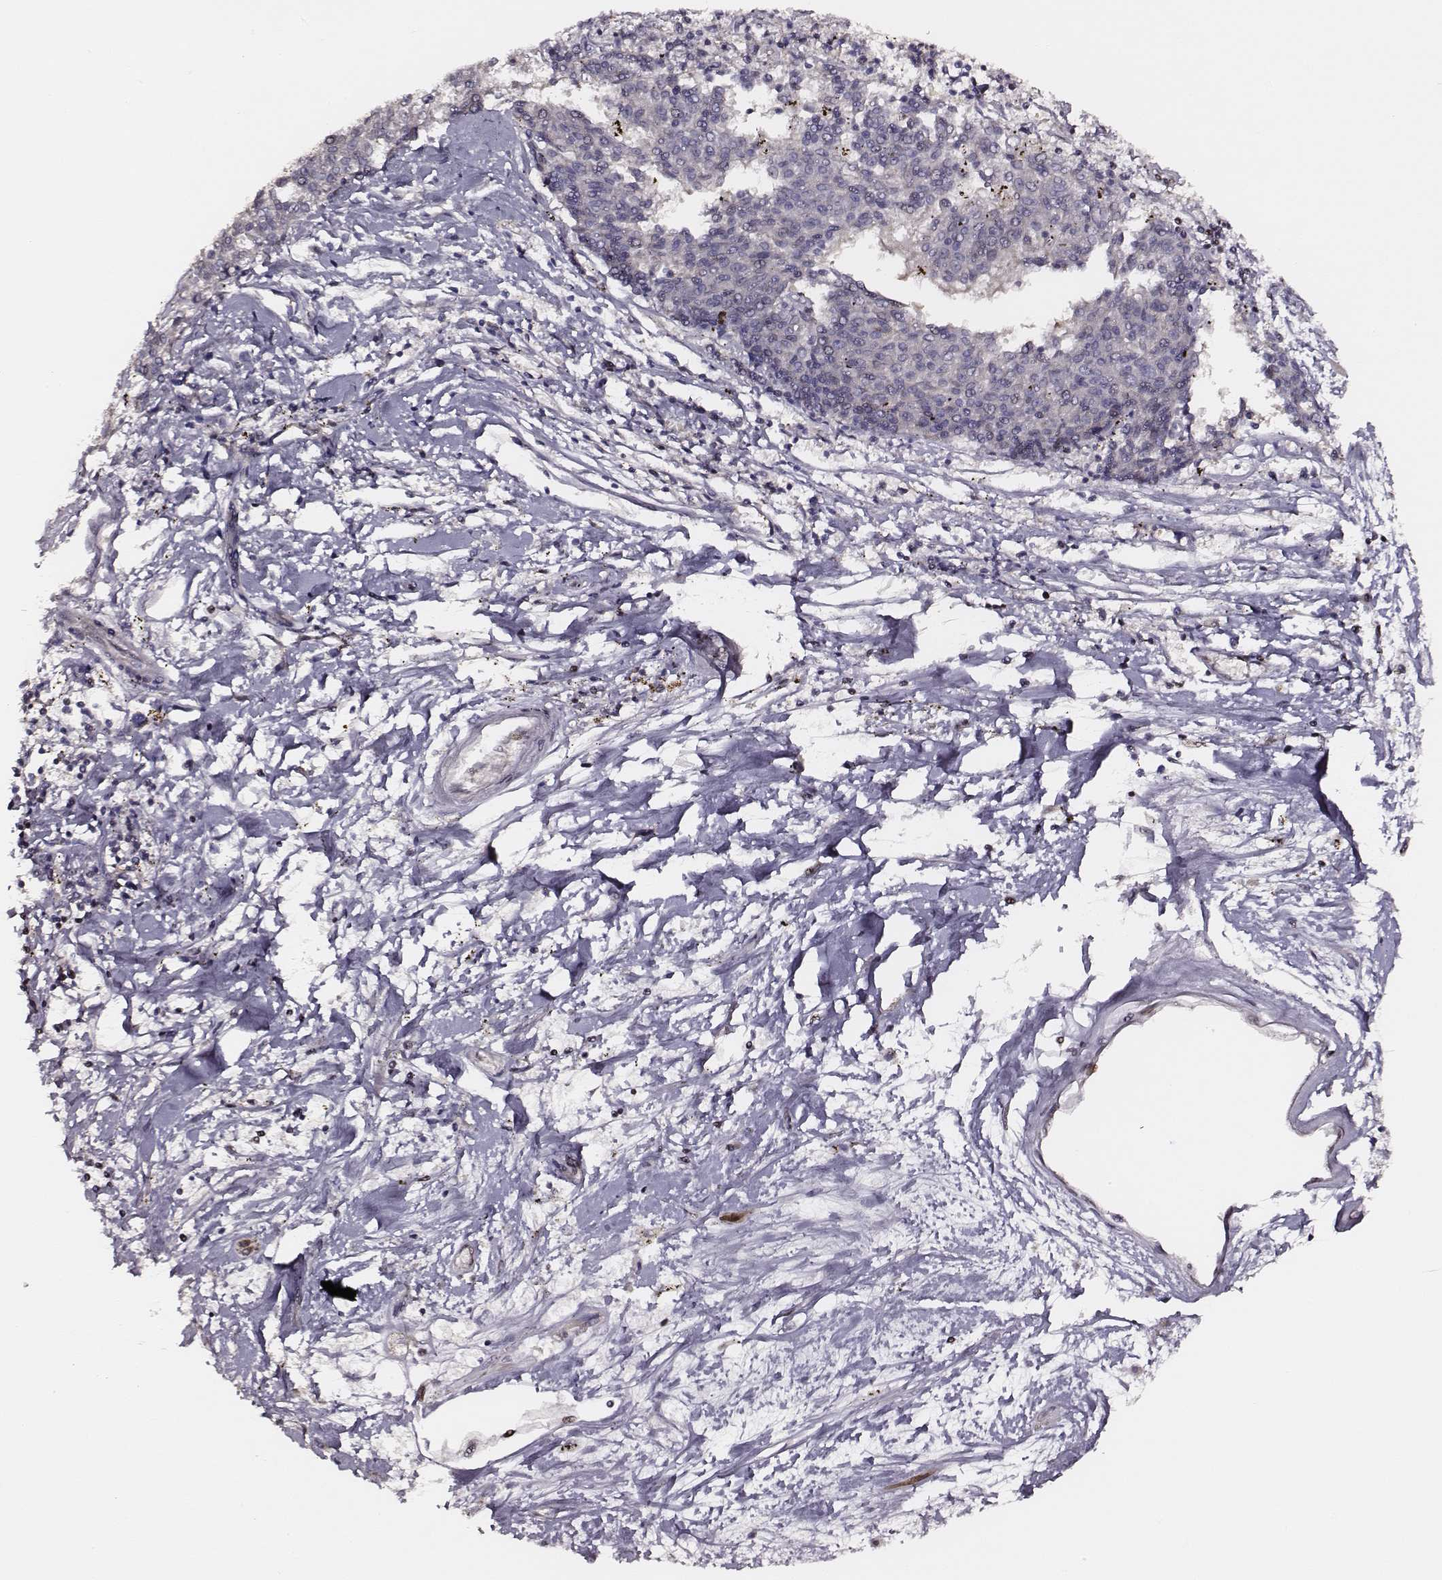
{"staining": {"intensity": "negative", "quantity": "none", "location": "none"}, "tissue": "melanoma", "cell_type": "Tumor cells", "image_type": "cancer", "snomed": [{"axis": "morphology", "description": "Malignant melanoma, NOS"}, {"axis": "topography", "description": "Skin"}], "caption": "Immunohistochemical staining of human melanoma exhibits no significant positivity in tumor cells.", "gene": "PPARA", "patient": {"sex": "female", "age": 72}}